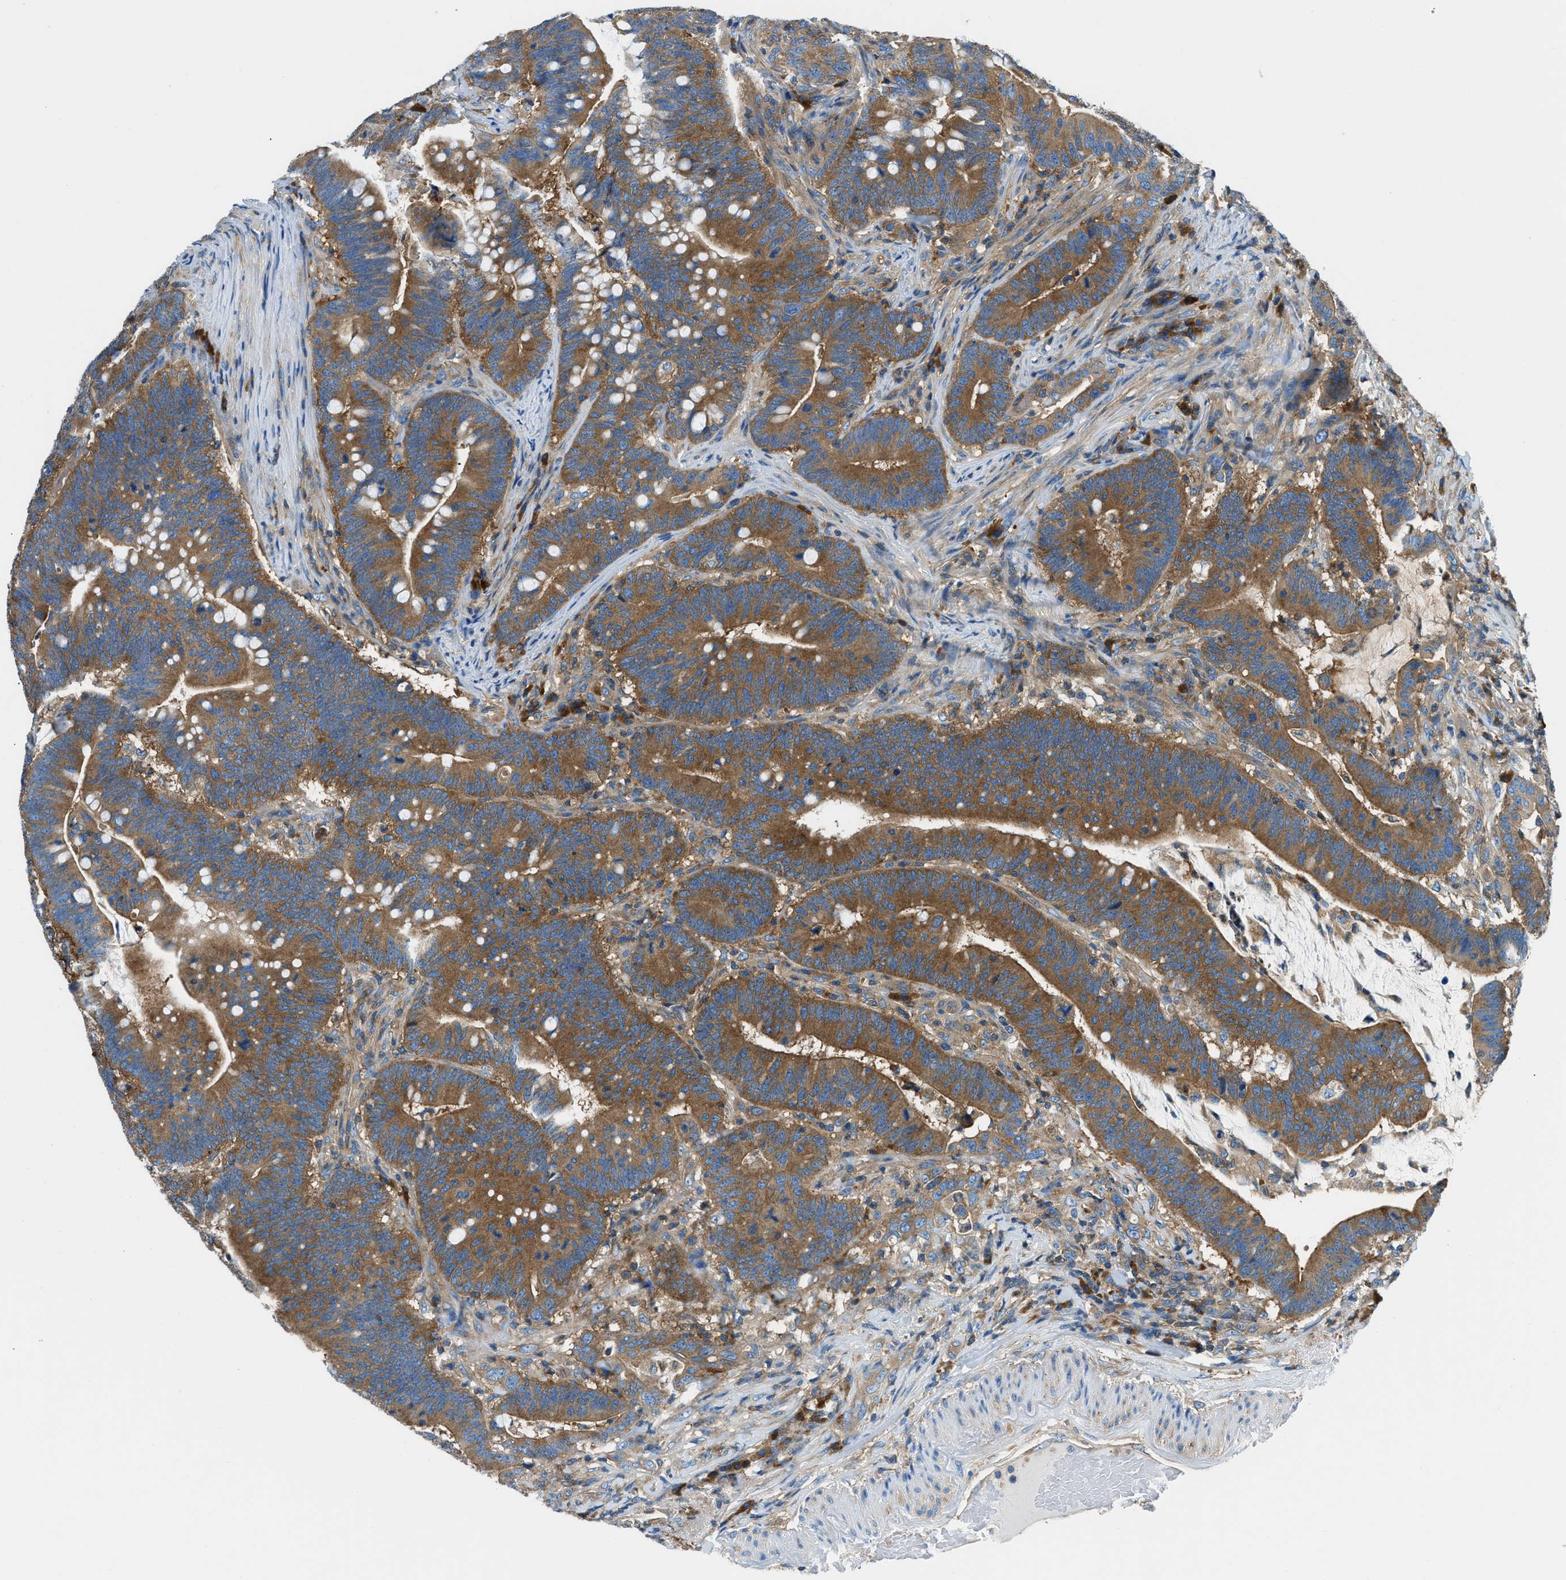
{"staining": {"intensity": "moderate", "quantity": ">75%", "location": "cytoplasmic/membranous"}, "tissue": "colorectal cancer", "cell_type": "Tumor cells", "image_type": "cancer", "snomed": [{"axis": "morphology", "description": "Normal tissue, NOS"}, {"axis": "morphology", "description": "Adenocarcinoma, NOS"}, {"axis": "topography", "description": "Colon"}], "caption": "Immunohistochemical staining of human colorectal adenocarcinoma reveals medium levels of moderate cytoplasmic/membranous protein positivity in about >75% of tumor cells.", "gene": "SARS1", "patient": {"sex": "female", "age": 66}}